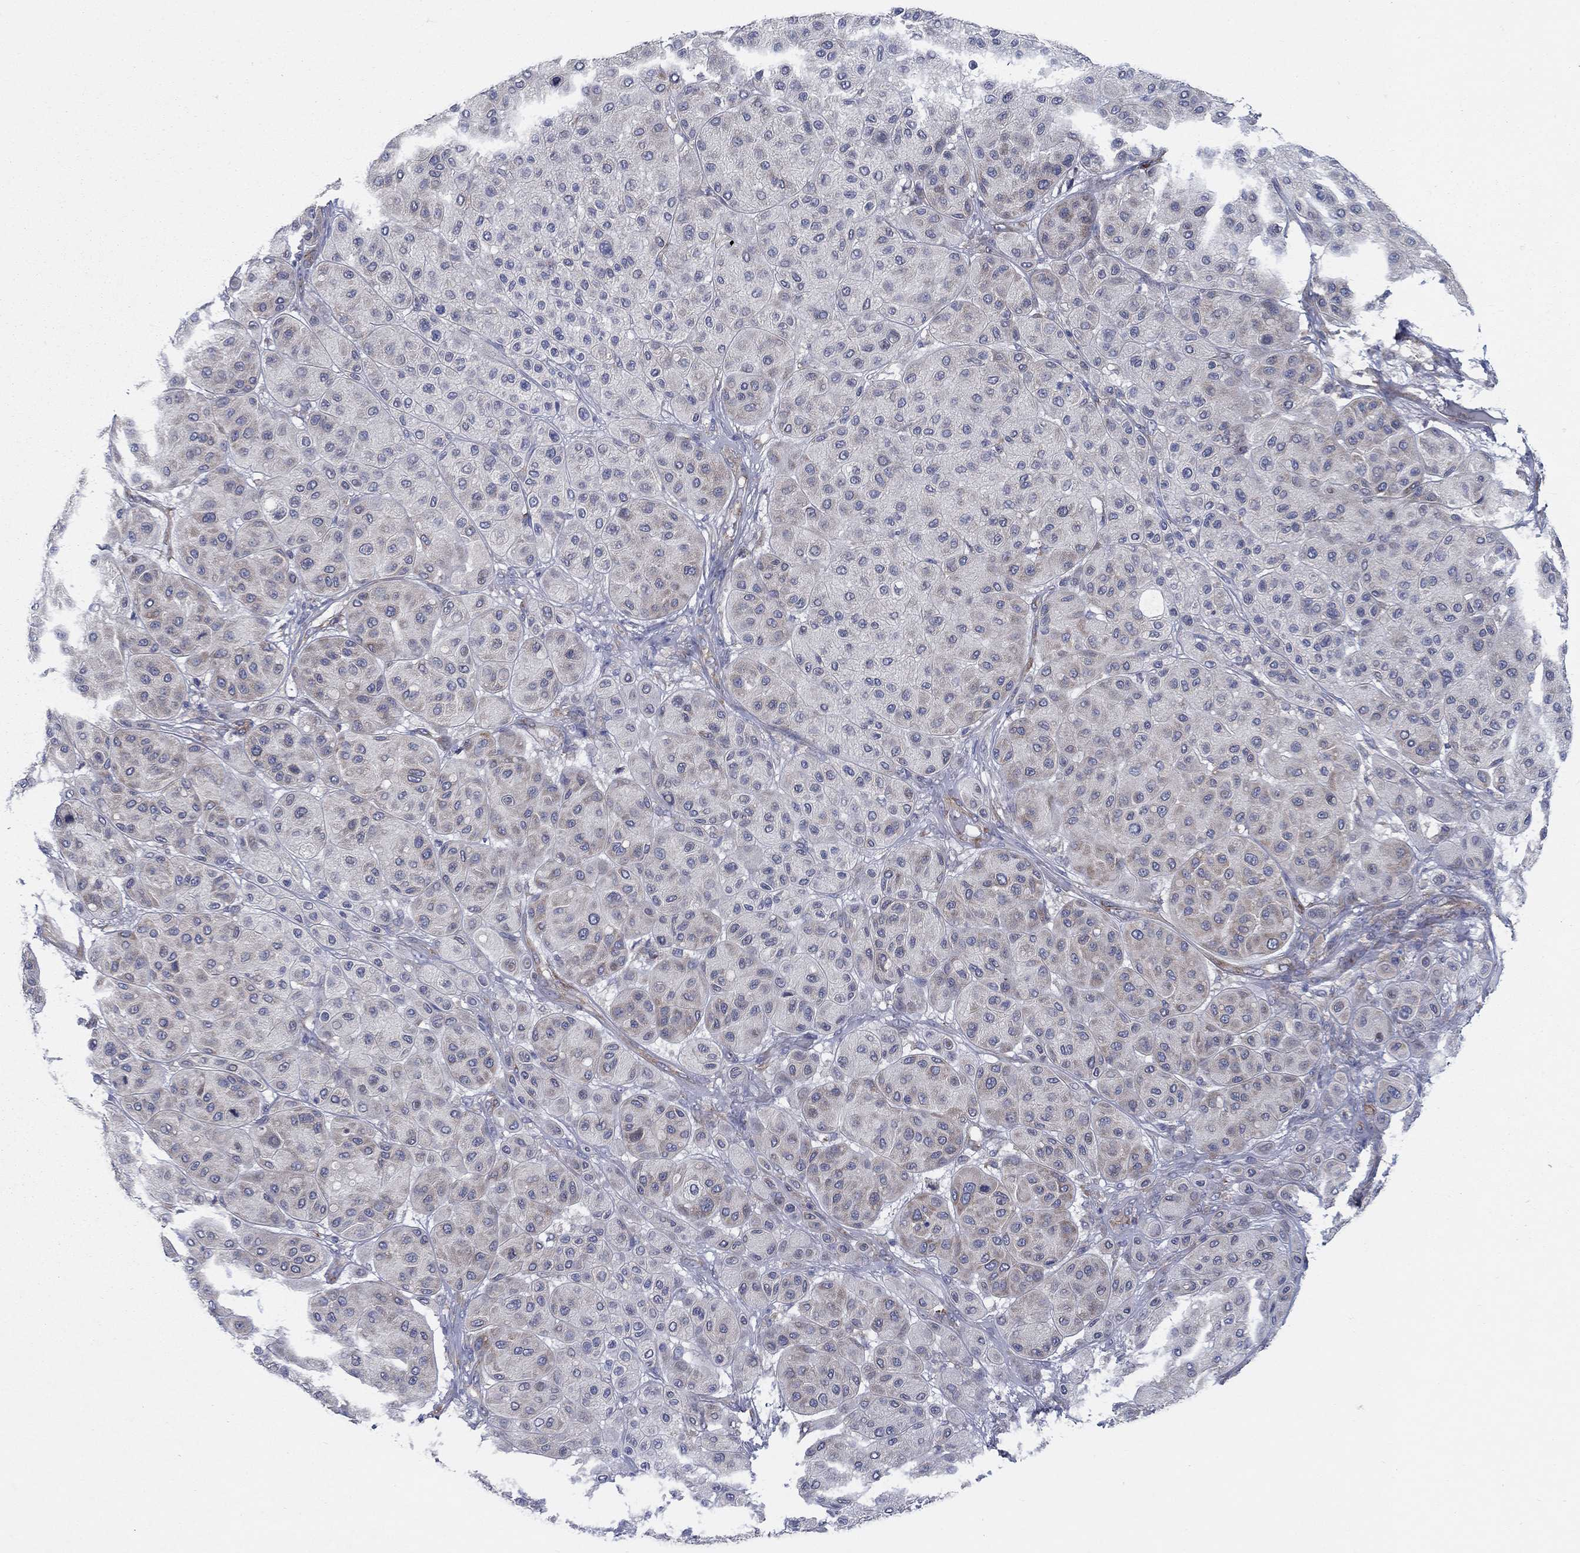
{"staining": {"intensity": "moderate", "quantity": "<25%", "location": "cytoplasmic/membranous"}, "tissue": "melanoma", "cell_type": "Tumor cells", "image_type": "cancer", "snomed": [{"axis": "morphology", "description": "Malignant melanoma, Metastatic site"}, {"axis": "topography", "description": "Smooth muscle"}], "caption": "Protein positivity by immunohistochemistry (IHC) demonstrates moderate cytoplasmic/membranous staining in about <25% of tumor cells in melanoma.", "gene": "TMEM59", "patient": {"sex": "male", "age": 41}}